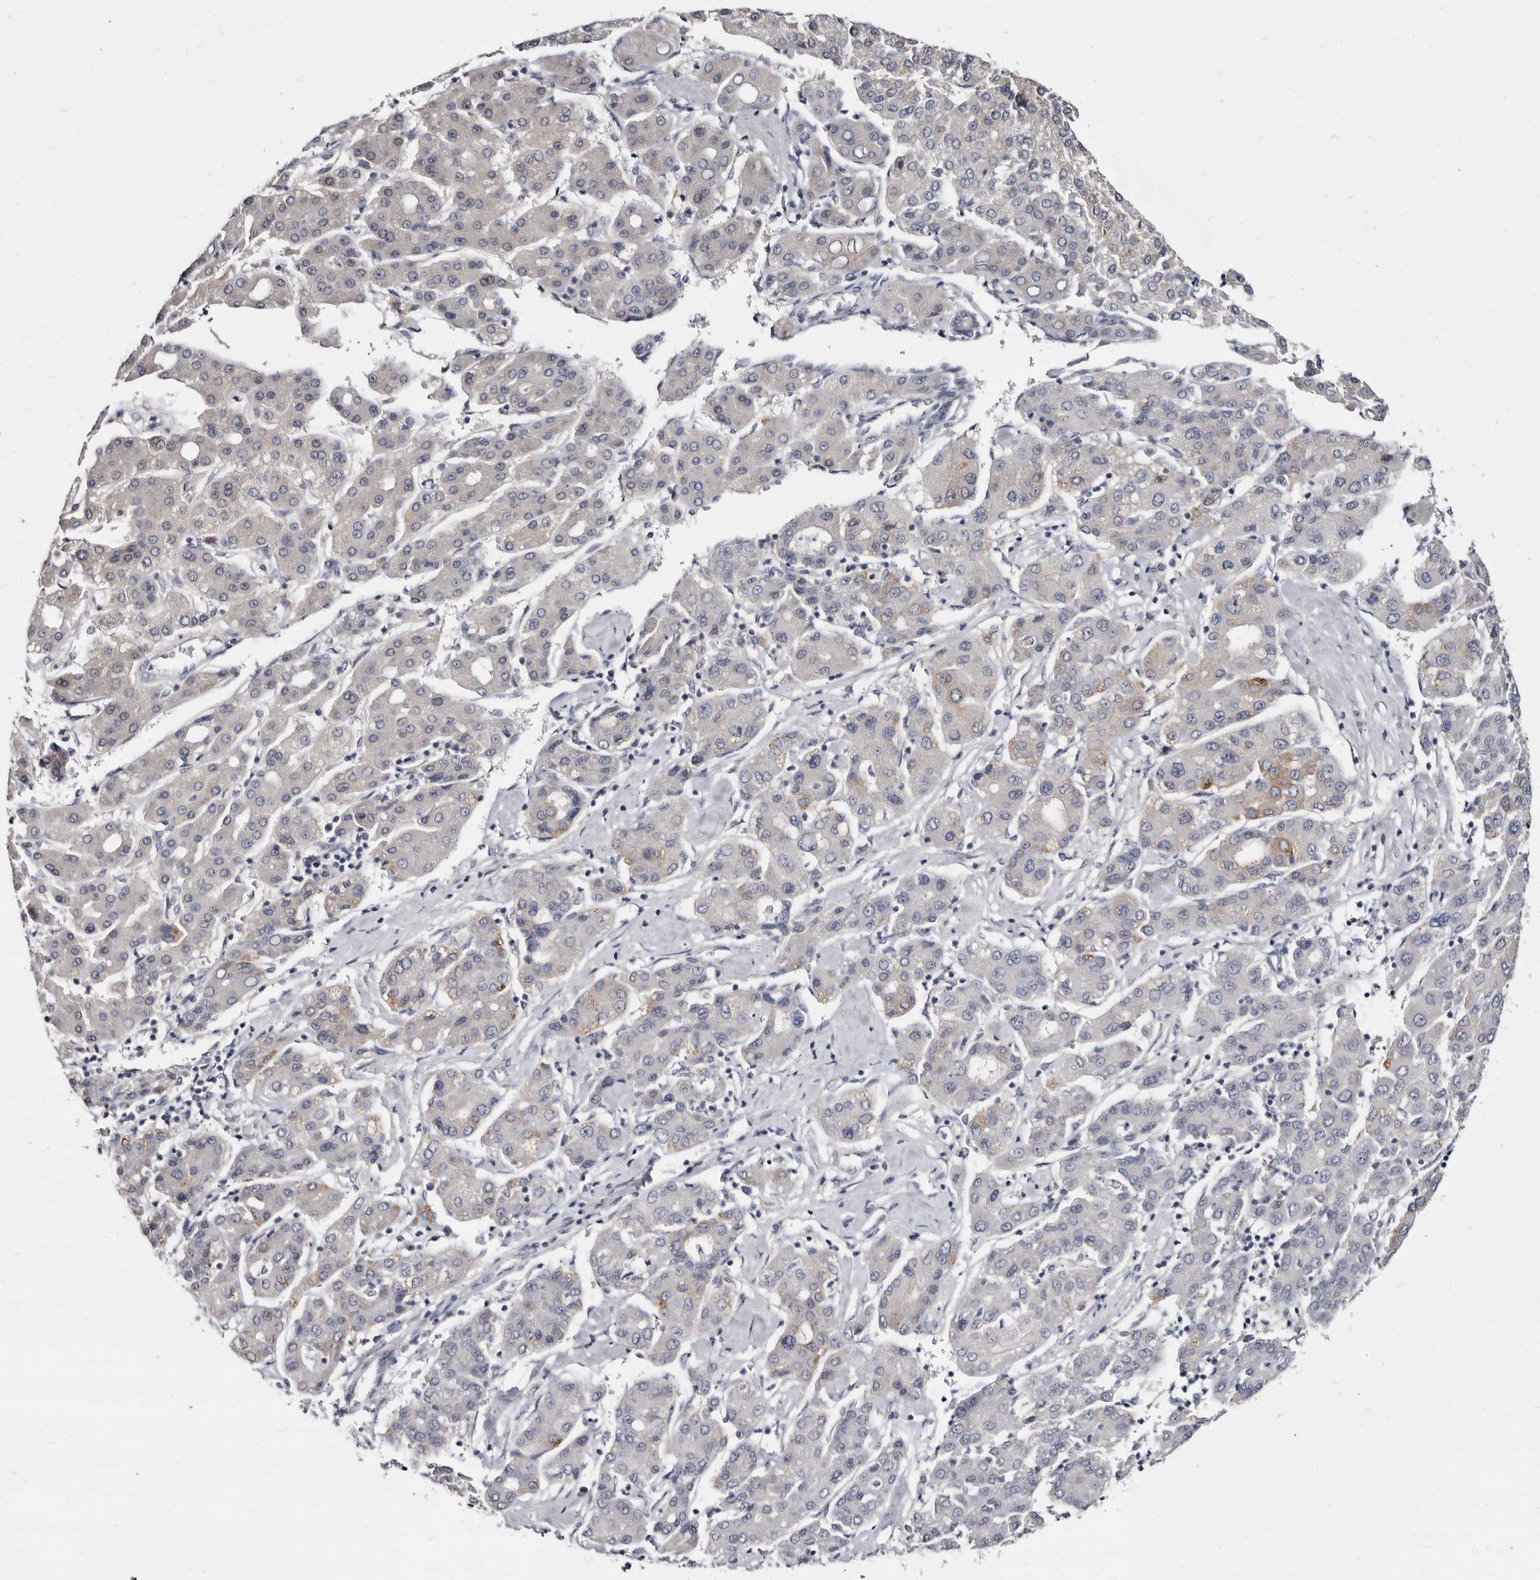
{"staining": {"intensity": "weak", "quantity": "<25%", "location": "cytoplasmic/membranous"}, "tissue": "liver cancer", "cell_type": "Tumor cells", "image_type": "cancer", "snomed": [{"axis": "morphology", "description": "Carcinoma, Hepatocellular, NOS"}, {"axis": "topography", "description": "Liver"}], "caption": "A micrograph of human liver cancer is negative for staining in tumor cells.", "gene": "KLHL4", "patient": {"sex": "male", "age": 65}}